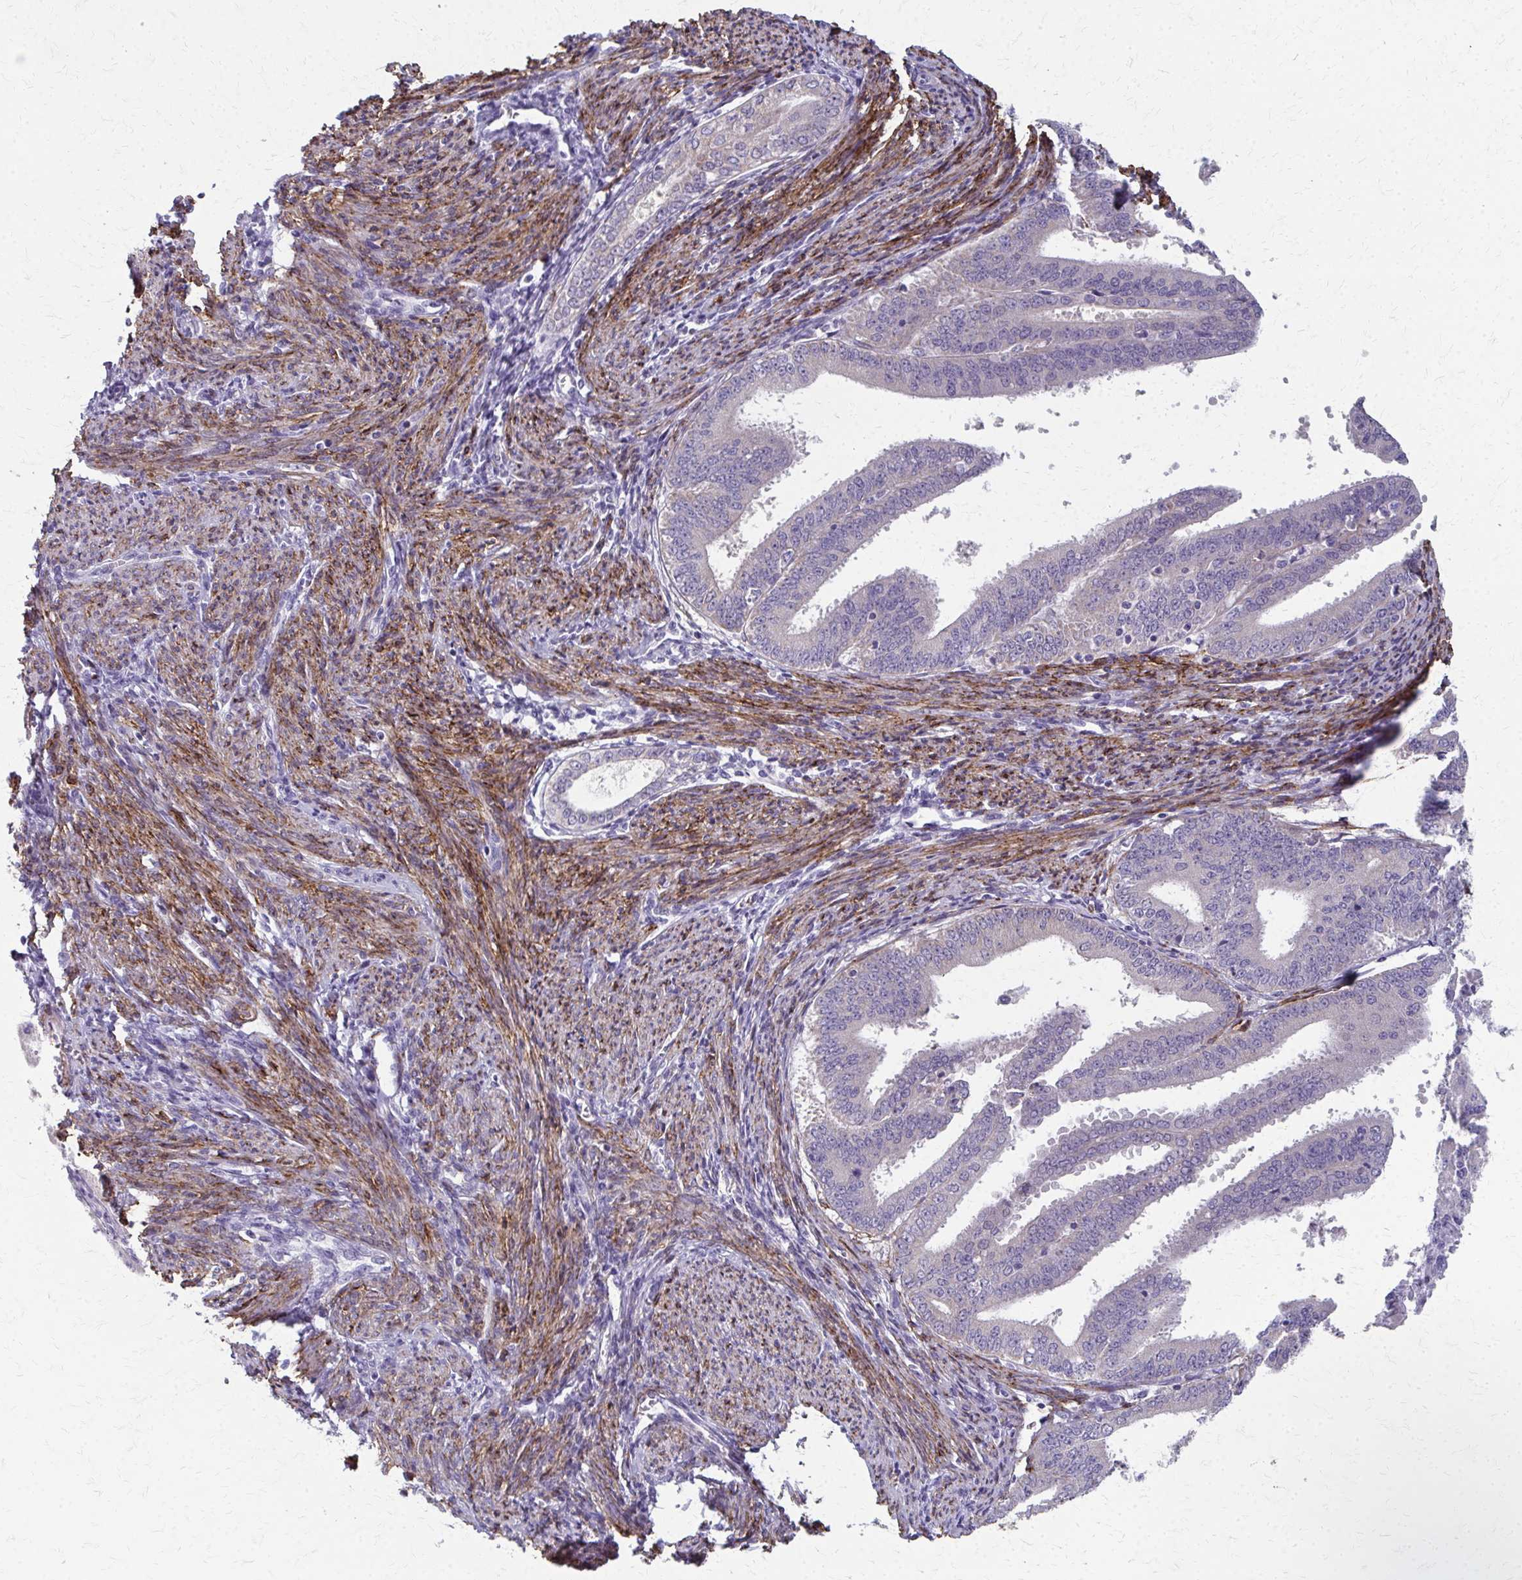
{"staining": {"intensity": "negative", "quantity": "none", "location": "none"}, "tissue": "endometrial cancer", "cell_type": "Tumor cells", "image_type": "cancer", "snomed": [{"axis": "morphology", "description": "Adenocarcinoma, NOS"}, {"axis": "topography", "description": "Endometrium"}], "caption": "The photomicrograph demonstrates no staining of tumor cells in endometrial adenocarcinoma.", "gene": "ADIPOQ", "patient": {"sex": "female", "age": 63}}